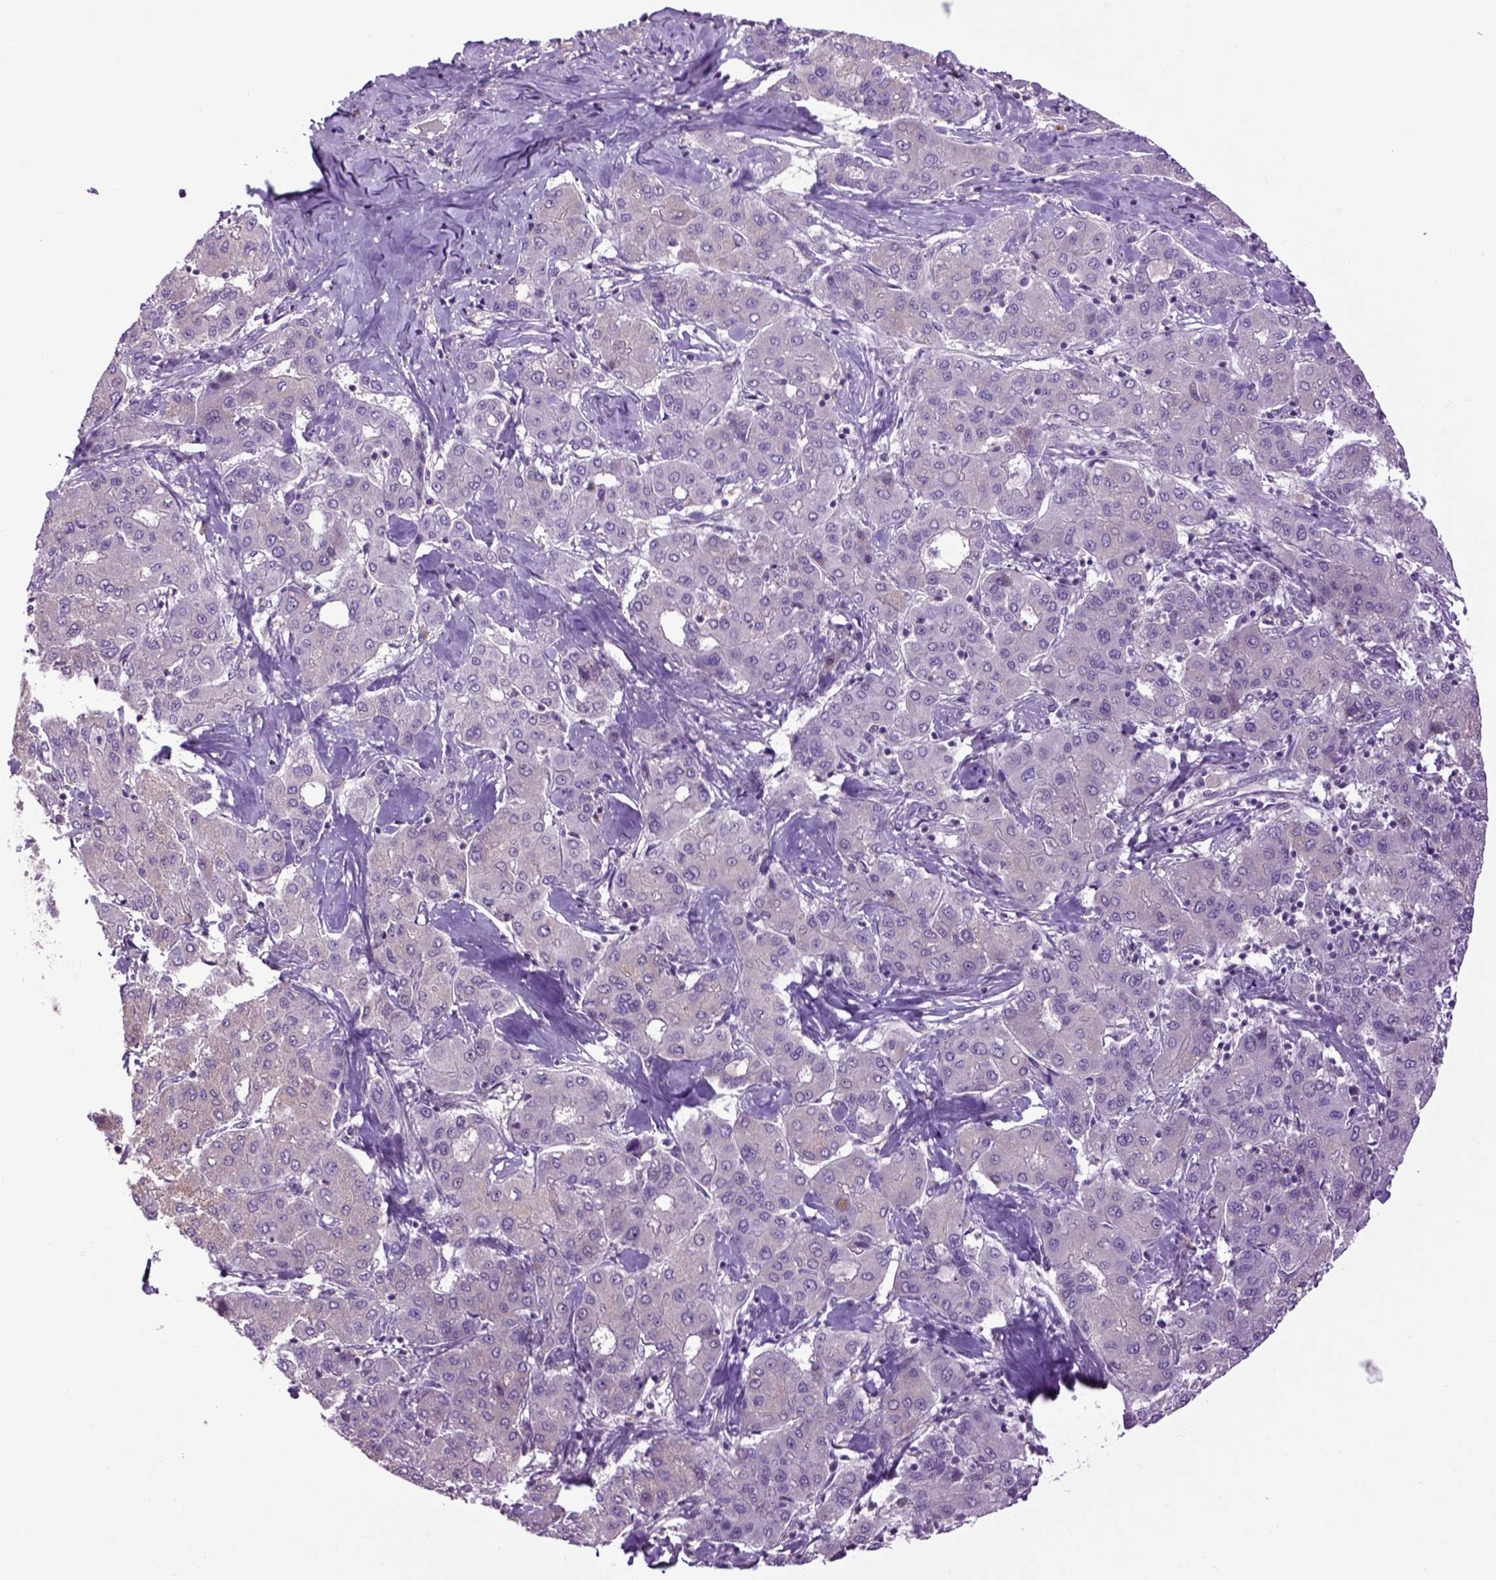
{"staining": {"intensity": "negative", "quantity": "none", "location": "none"}, "tissue": "liver cancer", "cell_type": "Tumor cells", "image_type": "cancer", "snomed": [{"axis": "morphology", "description": "Carcinoma, Hepatocellular, NOS"}, {"axis": "topography", "description": "Liver"}], "caption": "High power microscopy micrograph of an immunohistochemistry histopathology image of liver cancer, revealing no significant expression in tumor cells.", "gene": "EMILIN3", "patient": {"sex": "male", "age": 65}}